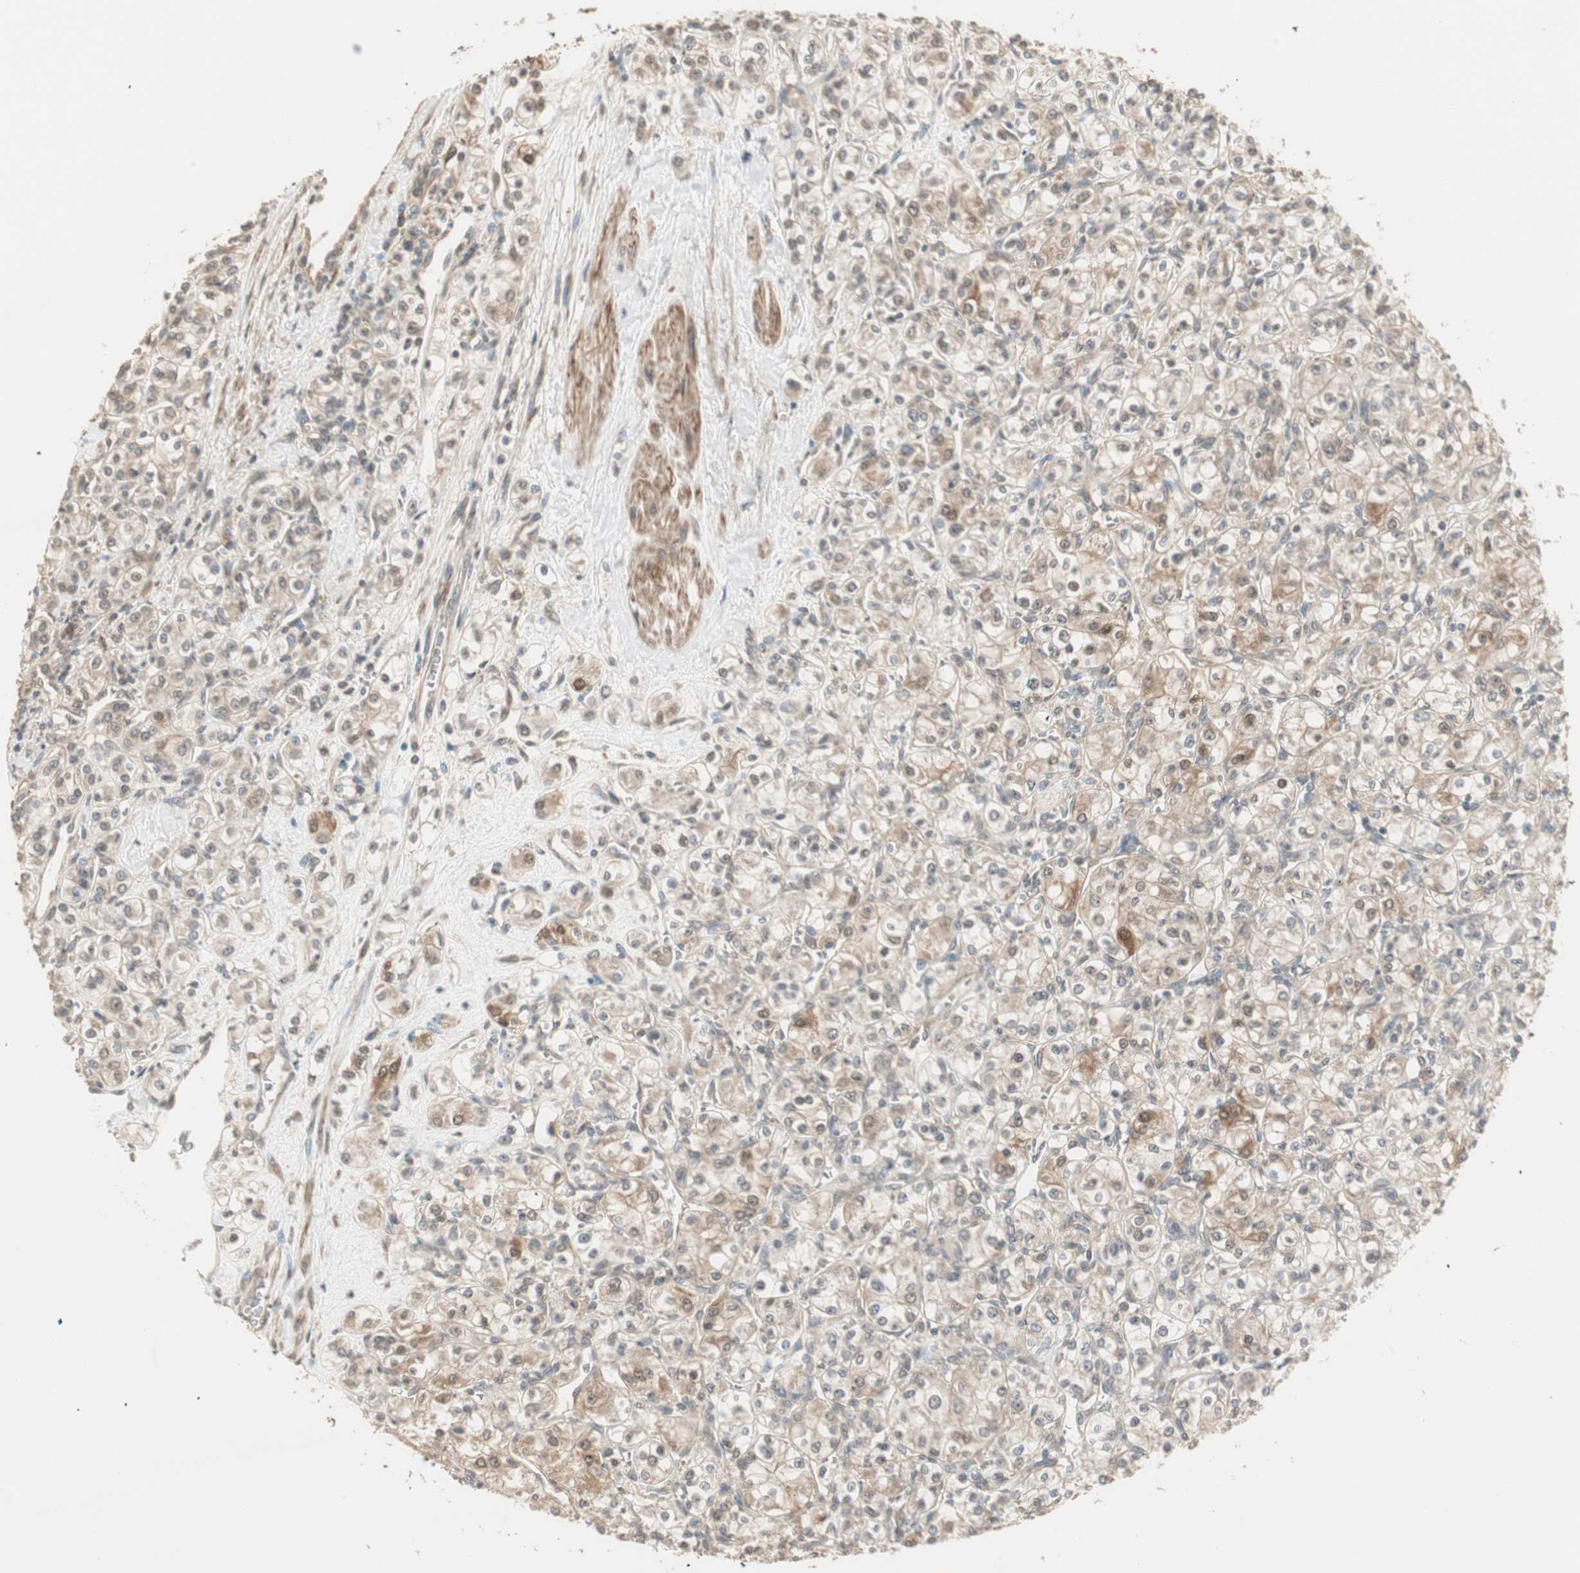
{"staining": {"intensity": "weak", "quantity": ">75%", "location": "cytoplasmic/membranous,nuclear"}, "tissue": "renal cancer", "cell_type": "Tumor cells", "image_type": "cancer", "snomed": [{"axis": "morphology", "description": "Adenocarcinoma, NOS"}, {"axis": "topography", "description": "Kidney"}], "caption": "Weak cytoplasmic/membranous and nuclear protein positivity is appreciated in about >75% of tumor cells in renal cancer. The staining is performed using DAB (3,3'-diaminobenzidine) brown chromogen to label protein expression. The nuclei are counter-stained blue using hematoxylin.", "gene": "ZSCAN31", "patient": {"sex": "male", "age": 77}}